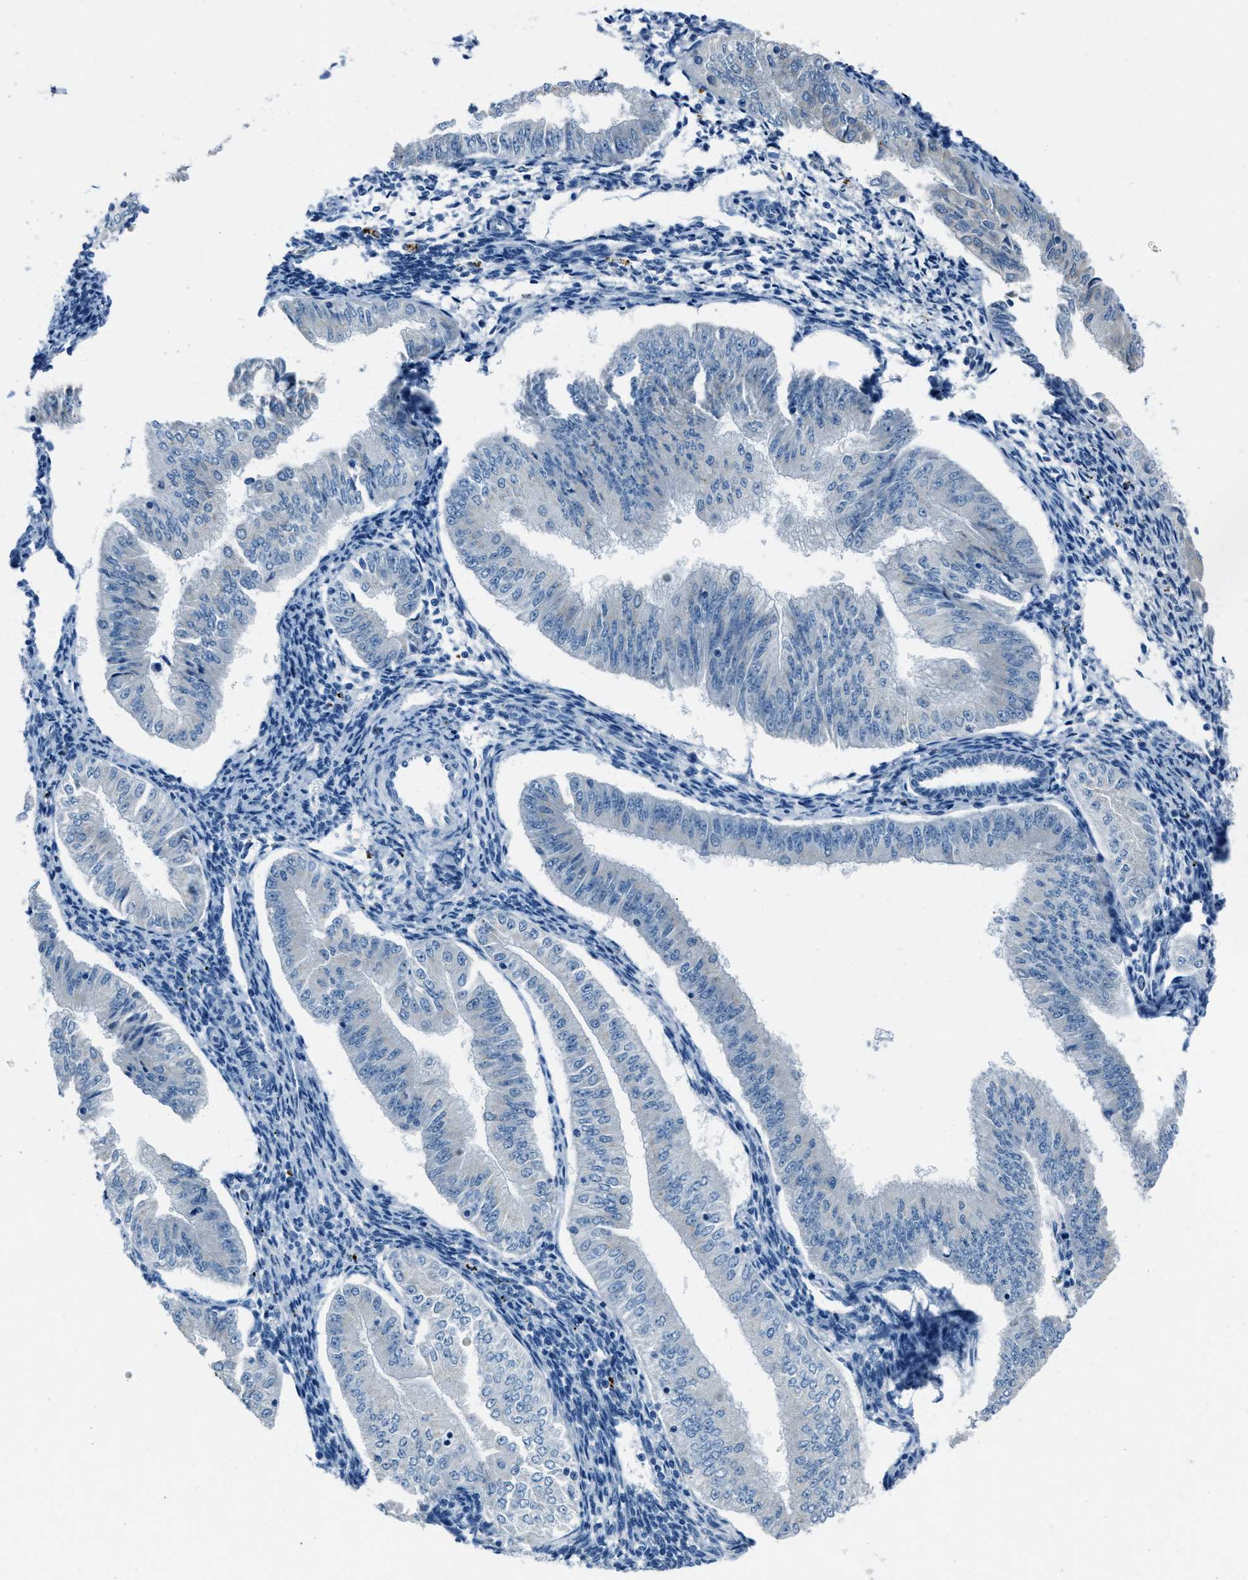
{"staining": {"intensity": "negative", "quantity": "none", "location": "none"}, "tissue": "endometrial cancer", "cell_type": "Tumor cells", "image_type": "cancer", "snomed": [{"axis": "morphology", "description": "Normal tissue, NOS"}, {"axis": "morphology", "description": "Adenocarcinoma, NOS"}, {"axis": "topography", "description": "Endometrium"}], "caption": "The immunohistochemistry (IHC) histopathology image has no significant staining in tumor cells of endometrial adenocarcinoma tissue.", "gene": "AMACR", "patient": {"sex": "female", "age": 53}}